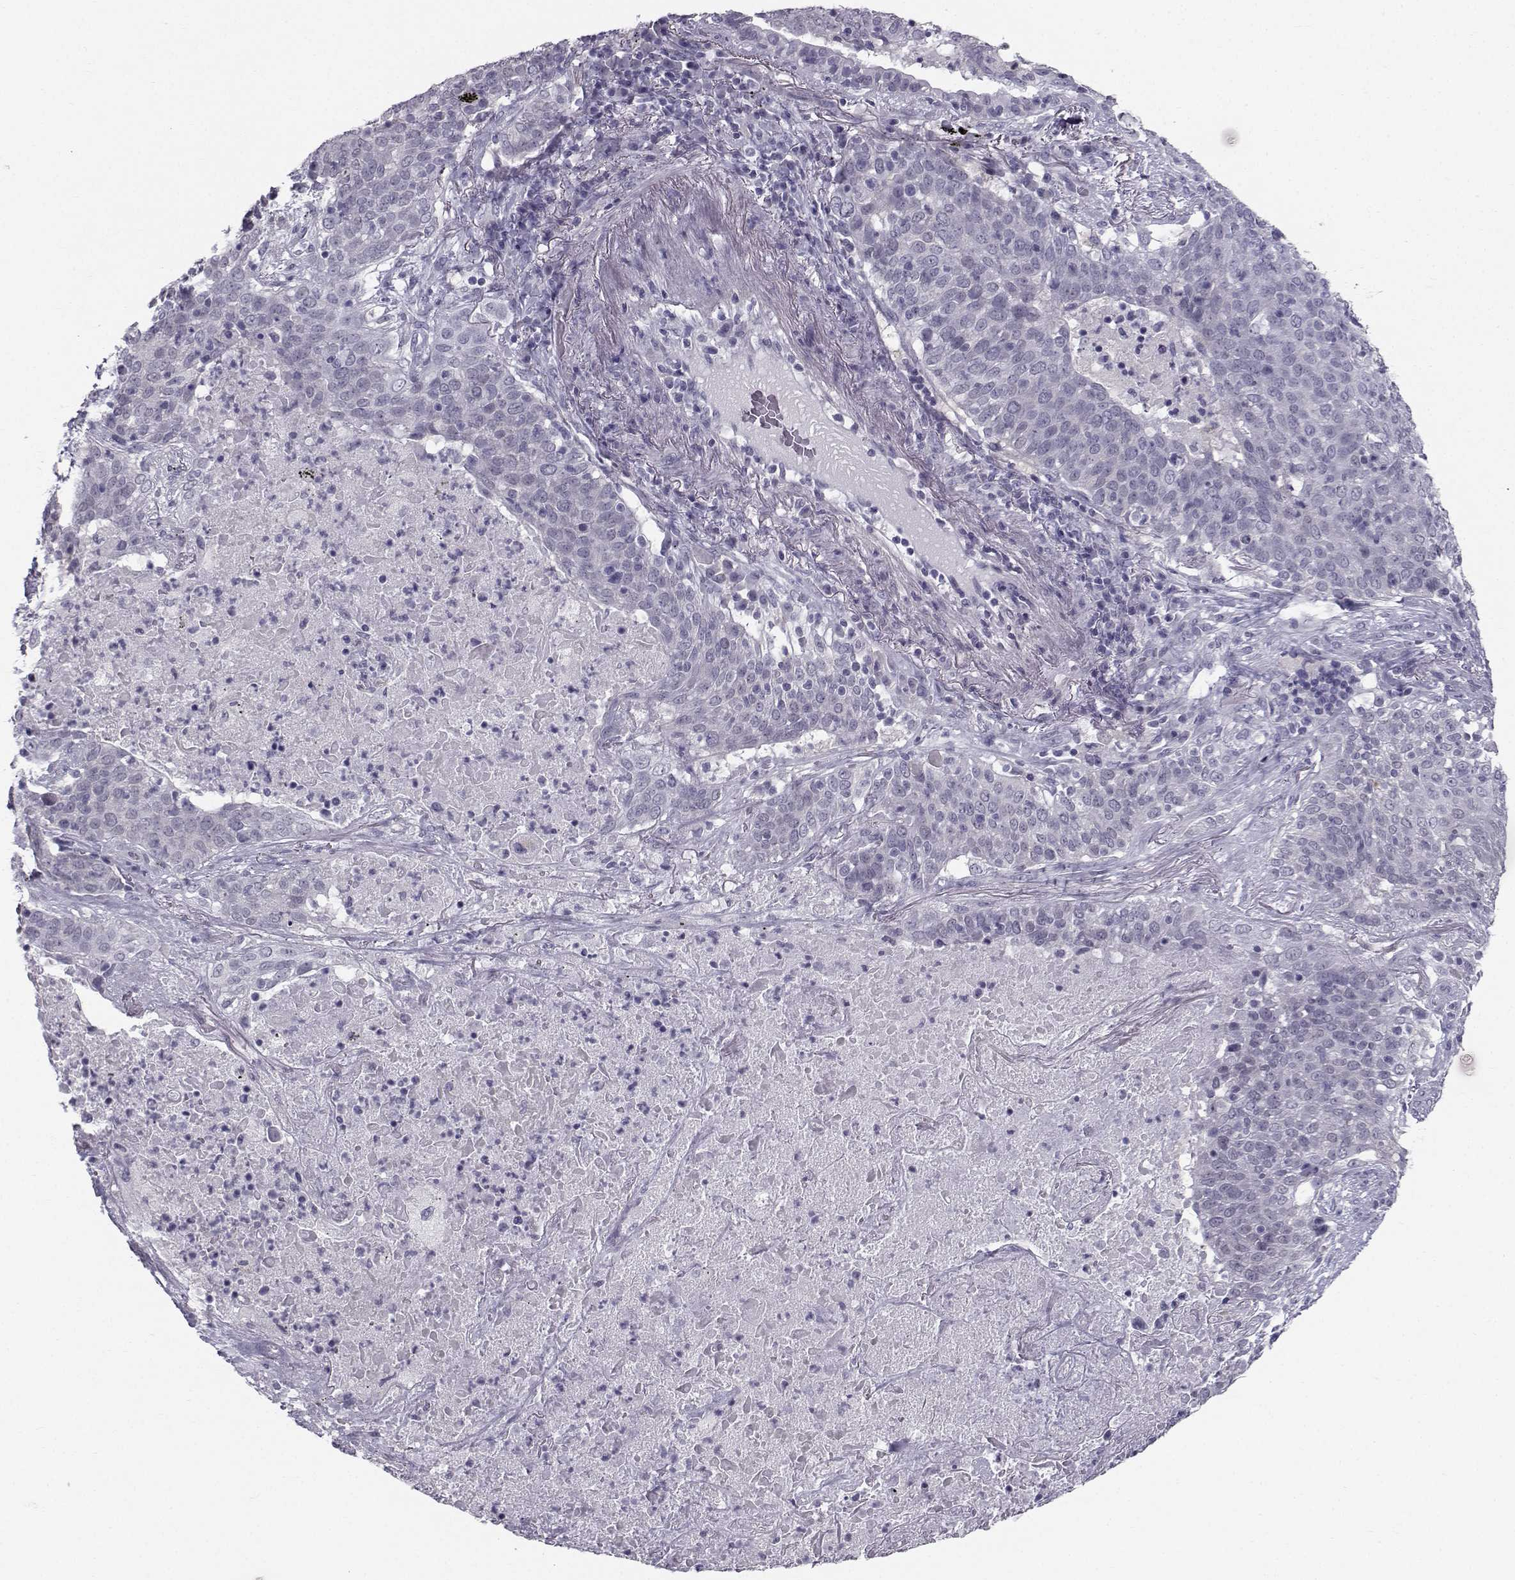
{"staining": {"intensity": "negative", "quantity": "none", "location": "none"}, "tissue": "lung cancer", "cell_type": "Tumor cells", "image_type": "cancer", "snomed": [{"axis": "morphology", "description": "Squamous cell carcinoma, NOS"}, {"axis": "topography", "description": "Lung"}], "caption": "Histopathology image shows no significant protein positivity in tumor cells of lung cancer.", "gene": "SPDYE4", "patient": {"sex": "male", "age": 82}}